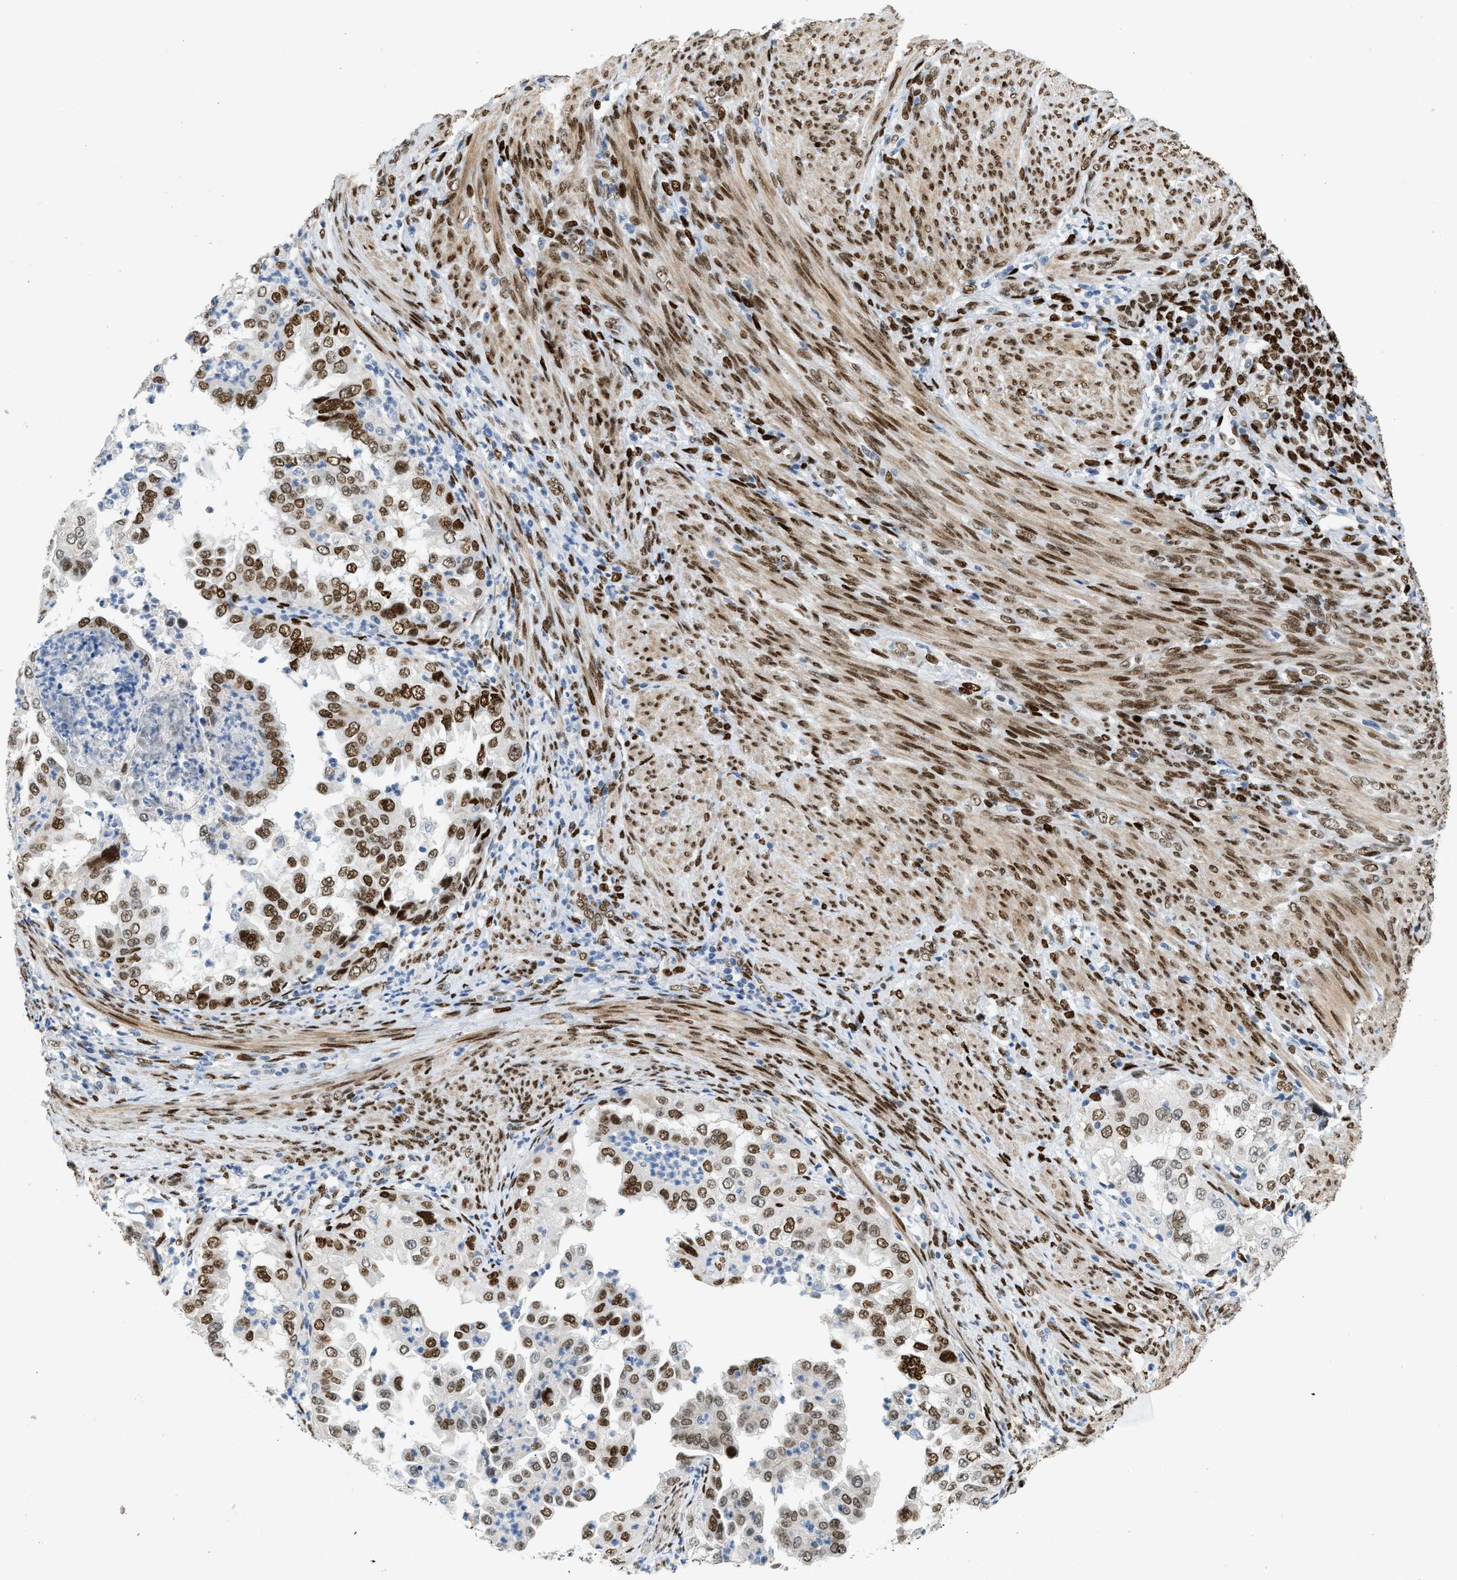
{"staining": {"intensity": "strong", "quantity": "25%-75%", "location": "nuclear"}, "tissue": "endometrial cancer", "cell_type": "Tumor cells", "image_type": "cancer", "snomed": [{"axis": "morphology", "description": "Adenocarcinoma, NOS"}, {"axis": "topography", "description": "Endometrium"}], "caption": "The immunohistochemical stain shows strong nuclear positivity in tumor cells of endometrial cancer (adenocarcinoma) tissue.", "gene": "ZBTB20", "patient": {"sex": "female", "age": 85}}